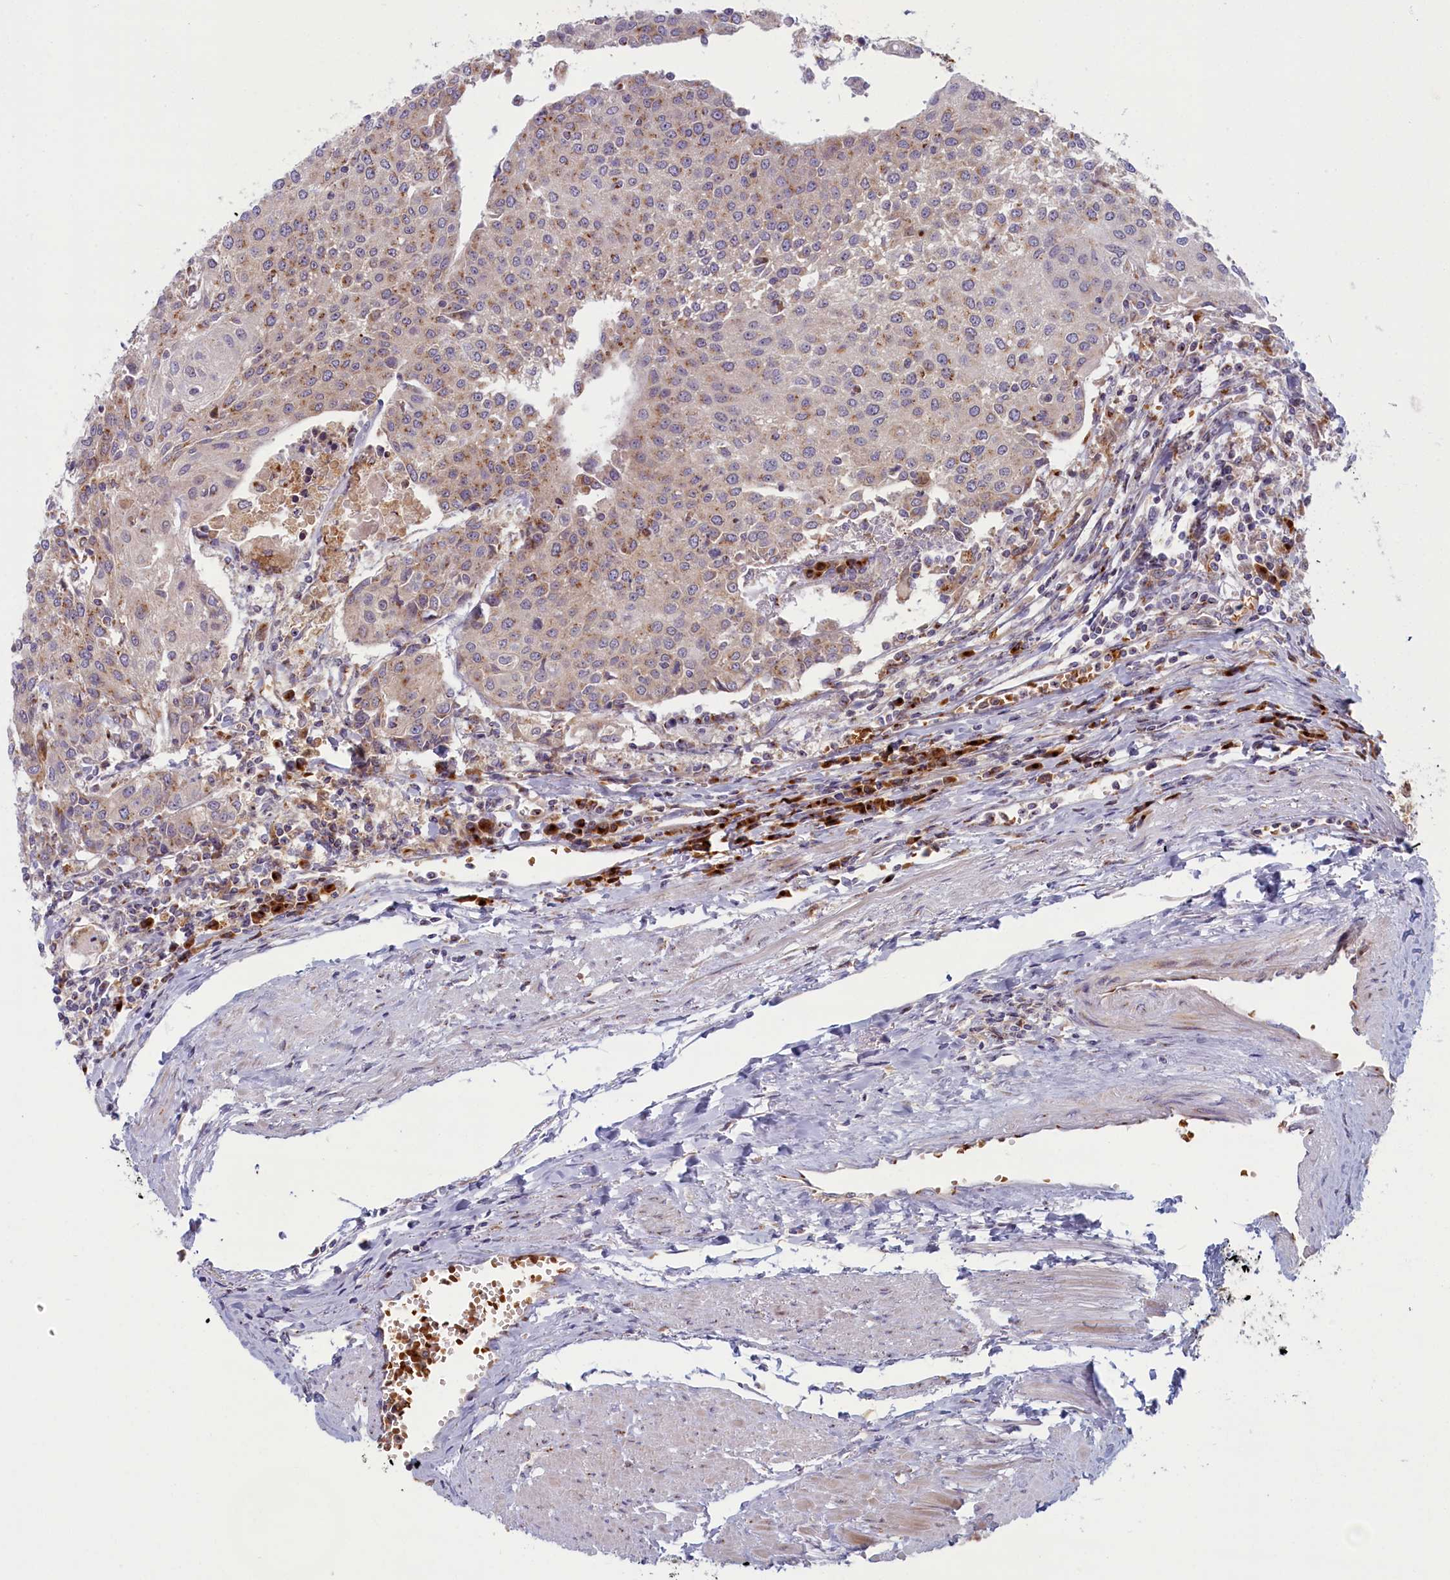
{"staining": {"intensity": "weak", "quantity": "25%-75%", "location": "cytoplasmic/membranous"}, "tissue": "urothelial cancer", "cell_type": "Tumor cells", "image_type": "cancer", "snomed": [{"axis": "morphology", "description": "Urothelial carcinoma, High grade"}, {"axis": "topography", "description": "Urinary bladder"}], "caption": "Immunohistochemistry (IHC) (DAB (3,3'-diaminobenzidine)) staining of human urothelial carcinoma (high-grade) exhibits weak cytoplasmic/membranous protein expression in approximately 25%-75% of tumor cells. The protein is stained brown, and the nuclei are stained in blue (DAB IHC with brightfield microscopy, high magnification).", "gene": "BLVRB", "patient": {"sex": "female", "age": 85}}